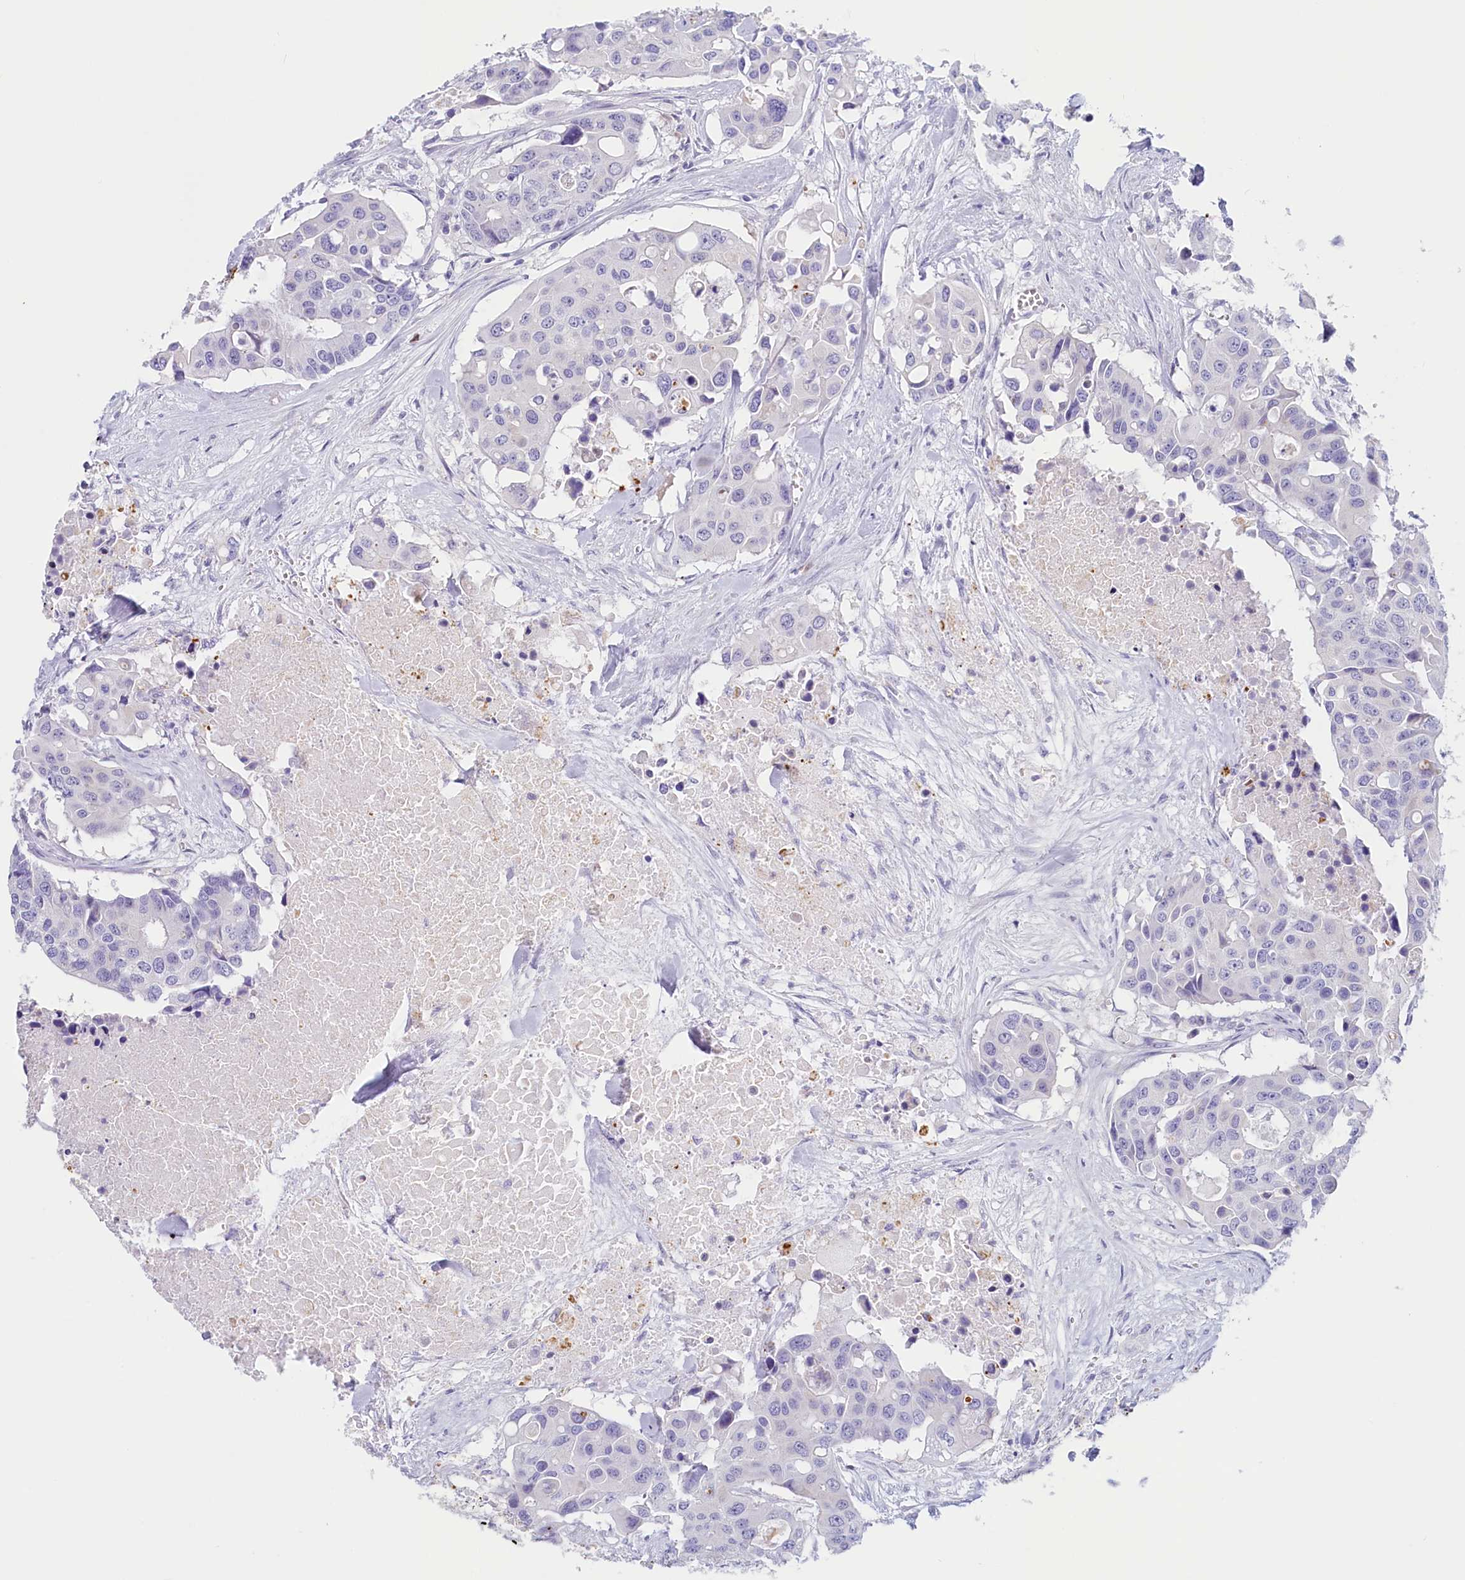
{"staining": {"intensity": "negative", "quantity": "none", "location": "none"}, "tissue": "colorectal cancer", "cell_type": "Tumor cells", "image_type": "cancer", "snomed": [{"axis": "morphology", "description": "Adenocarcinoma, NOS"}, {"axis": "topography", "description": "Colon"}], "caption": "The IHC histopathology image has no significant staining in tumor cells of colorectal cancer tissue.", "gene": "LMOD3", "patient": {"sex": "male", "age": 77}}